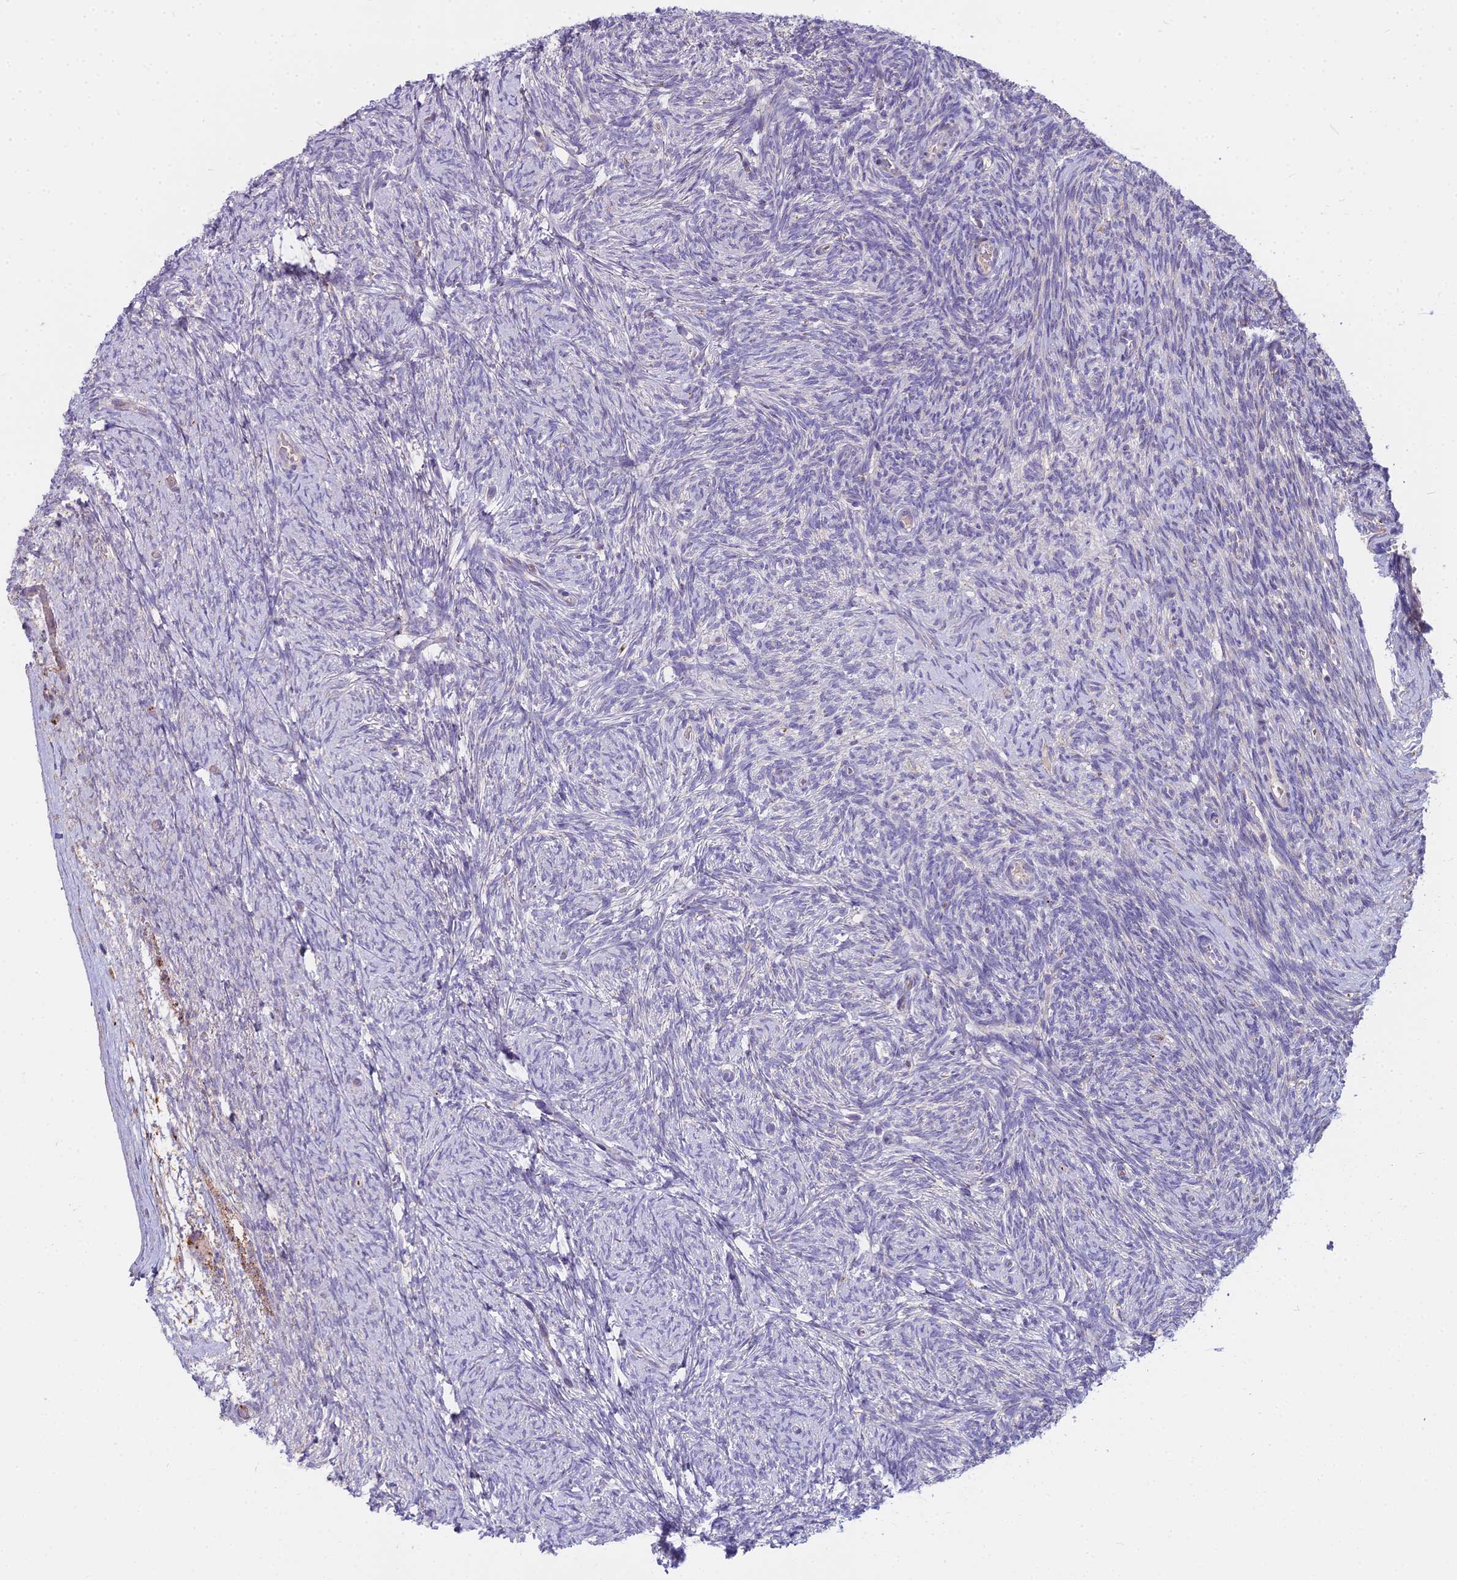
{"staining": {"intensity": "negative", "quantity": "none", "location": "none"}, "tissue": "ovary", "cell_type": "Ovarian stroma cells", "image_type": "normal", "snomed": [{"axis": "morphology", "description": "Normal tissue, NOS"}, {"axis": "topography", "description": "Ovary"}], "caption": "Ovarian stroma cells show no significant protein positivity in normal ovary.", "gene": "FRMPD1", "patient": {"sex": "female", "age": 44}}